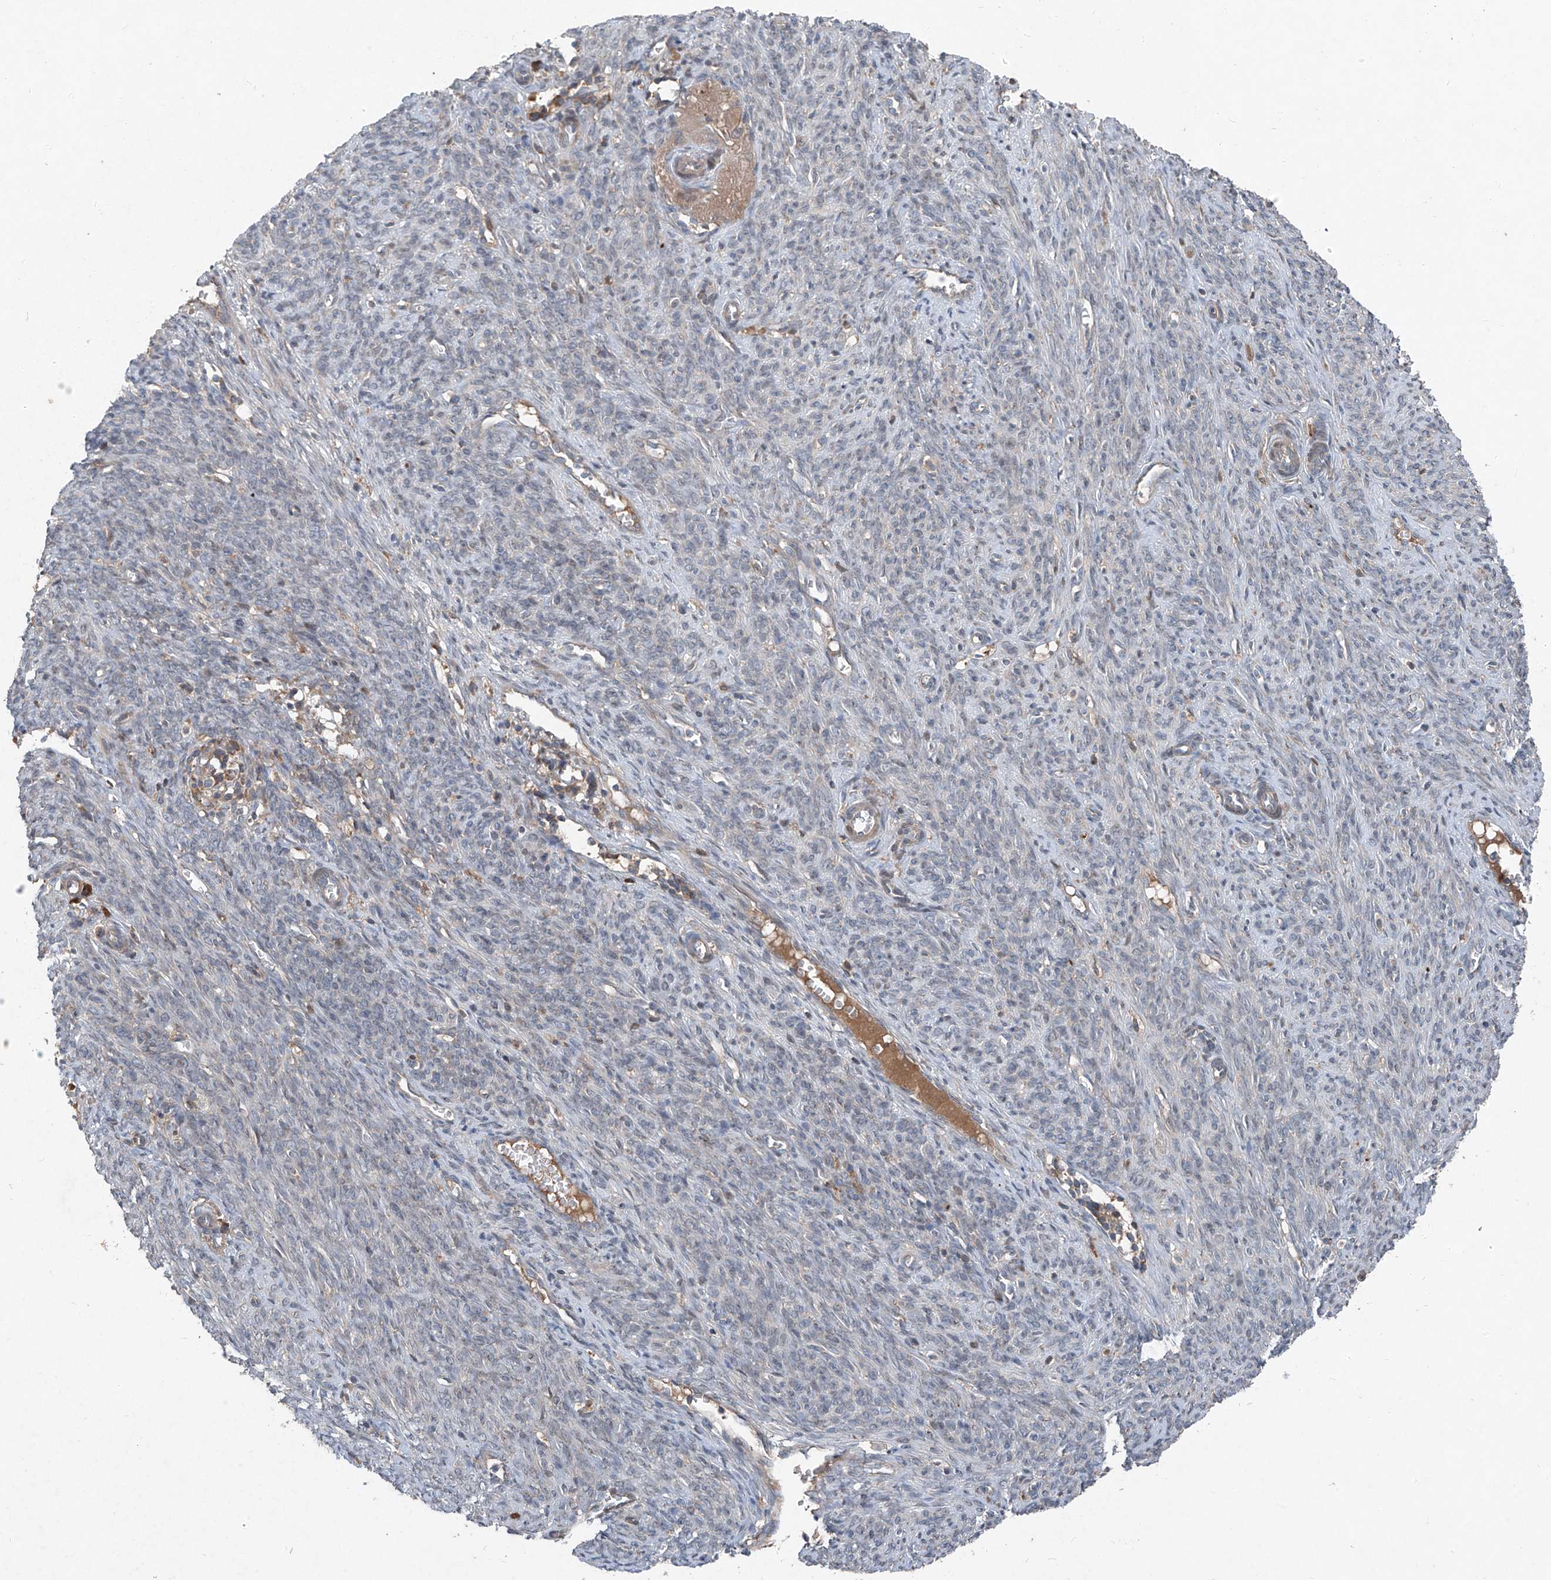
{"staining": {"intensity": "weak", "quantity": "25%-75%", "location": "cytoplasmic/membranous"}, "tissue": "endometrial cancer", "cell_type": "Tumor cells", "image_type": "cancer", "snomed": [{"axis": "morphology", "description": "Adenocarcinoma, NOS"}, {"axis": "topography", "description": "Uterus"}], "caption": "Adenocarcinoma (endometrial) stained with a brown dye reveals weak cytoplasmic/membranous positive staining in about 25%-75% of tumor cells.", "gene": "FOXRED2", "patient": {"sex": "female", "age": 77}}